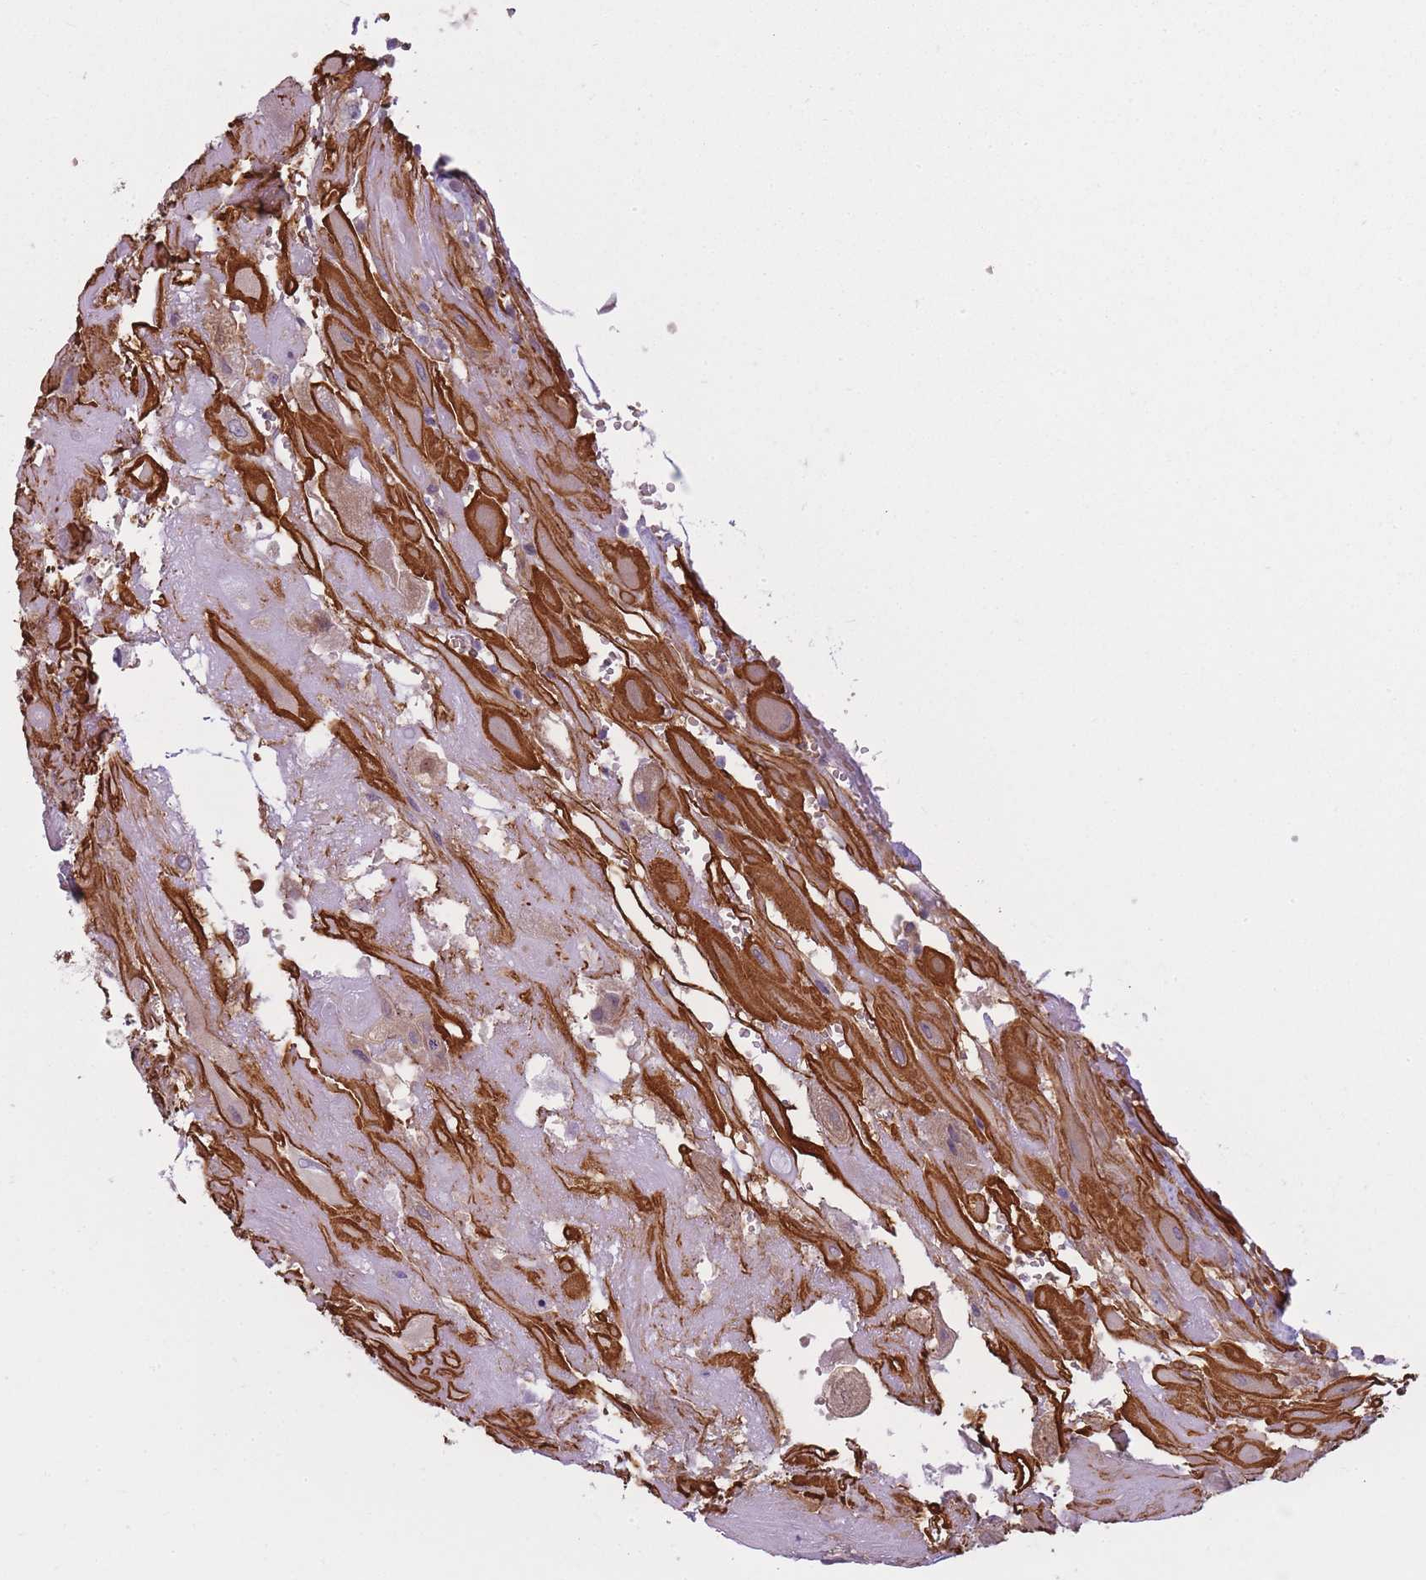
{"staining": {"intensity": "negative", "quantity": "none", "location": "none"}, "tissue": "placenta", "cell_type": "Decidual cells", "image_type": "normal", "snomed": [{"axis": "morphology", "description": "Normal tissue, NOS"}, {"axis": "topography", "description": "Placenta"}], "caption": "This is a photomicrograph of IHC staining of unremarkable placenta, which shows no positivity in decidual cells. The staining is performed using DAB brown chromogen with nuclei counter-stained in using hematoxylin.", "gene": "AP3M1", "patient": {"sex": "female", "age": 32}}